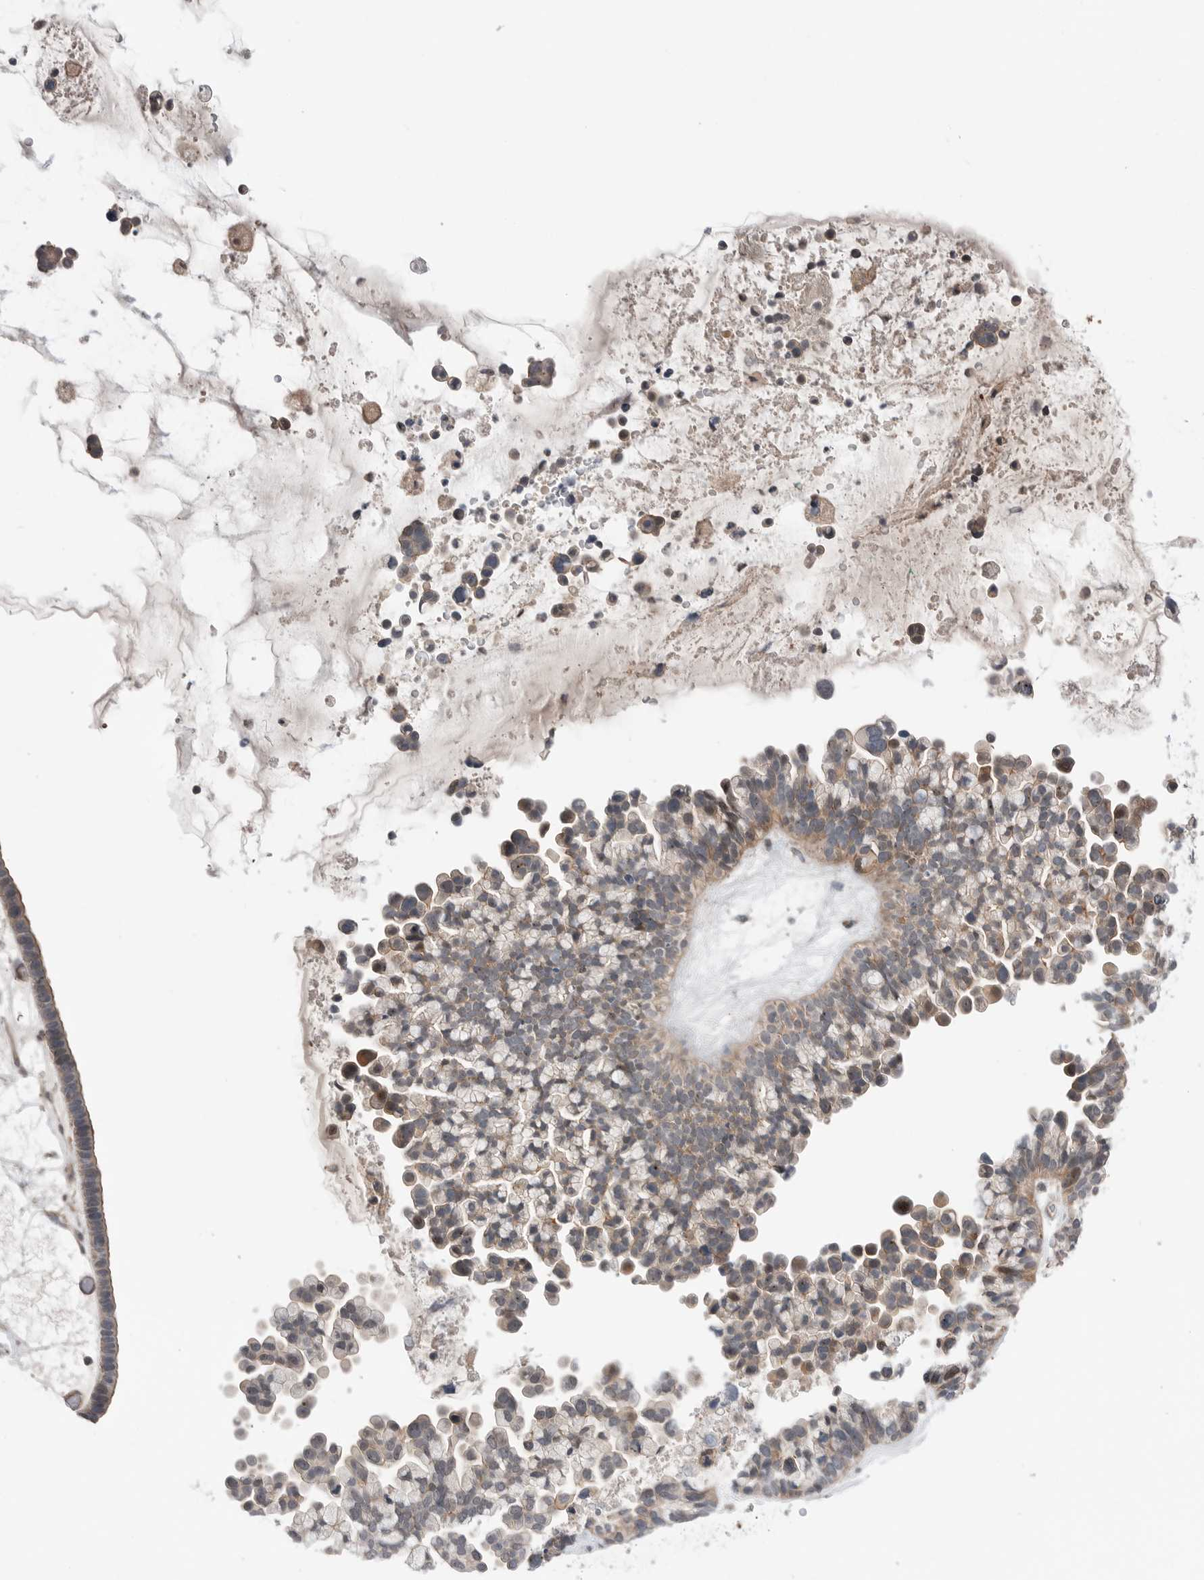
{"staining": {"intensity": "weak", "quantity": "25%-75%", "location": "cytoplasmic/membranous"}, "tissue": "ovarian cancer", "cell_type": "Tumor cells", "image_type": "cancer", "snomed": [{"axis": "morphology", "description": "Cystadenocarcinoma, serous, NOS"}, {"axis": "topography", "description": "Ovary"}], "caption": "Human serous cystadenocarcinoma (ovarian) stained with a brown dye shows weak cytoplasmic/membranous positive staining in about 25%-75% of tumor cells.", "gene": "PEAK1", "patient": {"sex": "female", "age": 56}}